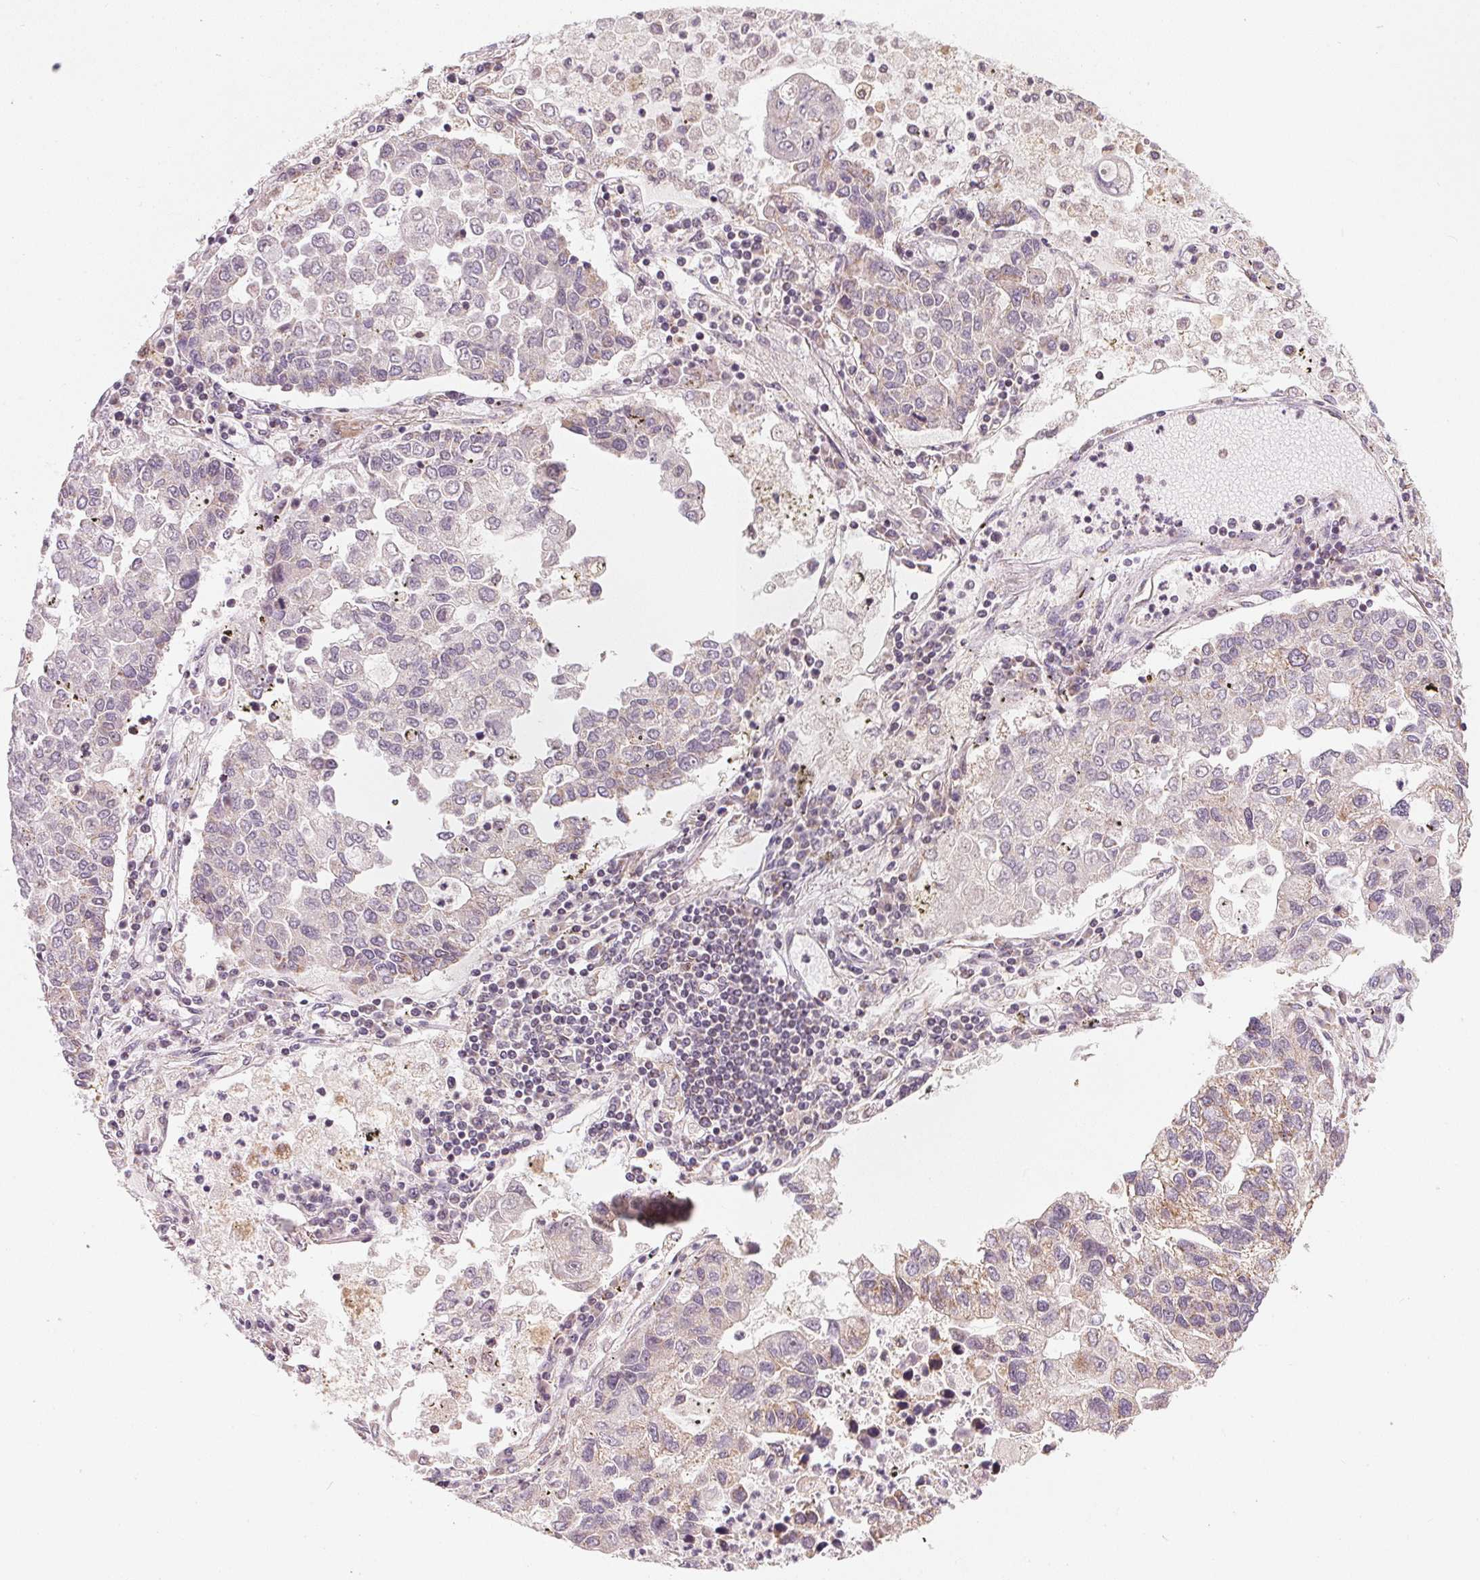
{"staining": {"intensity": "weak", "quantity": "<25%", "location": "cytoplasmic/membranous"}, "tissue": "lung cancer", "cell_type": "Tumor cells", "image_type": "cancer", "snomed": [{"axis": "morphology", "description": "Adenocarcinoma, NOS"}, {"axis": "topography", "description": "Bronchus"}, {"axis": "topography", "description": "Lung"}], "caption": "Lung adenocarcinoma stained for a protein using immunohistochemistry (IHC) demonstrates no staining tumor cells.", "gene": "COQ7", "patient": {"sex": "female", "age": 51}}